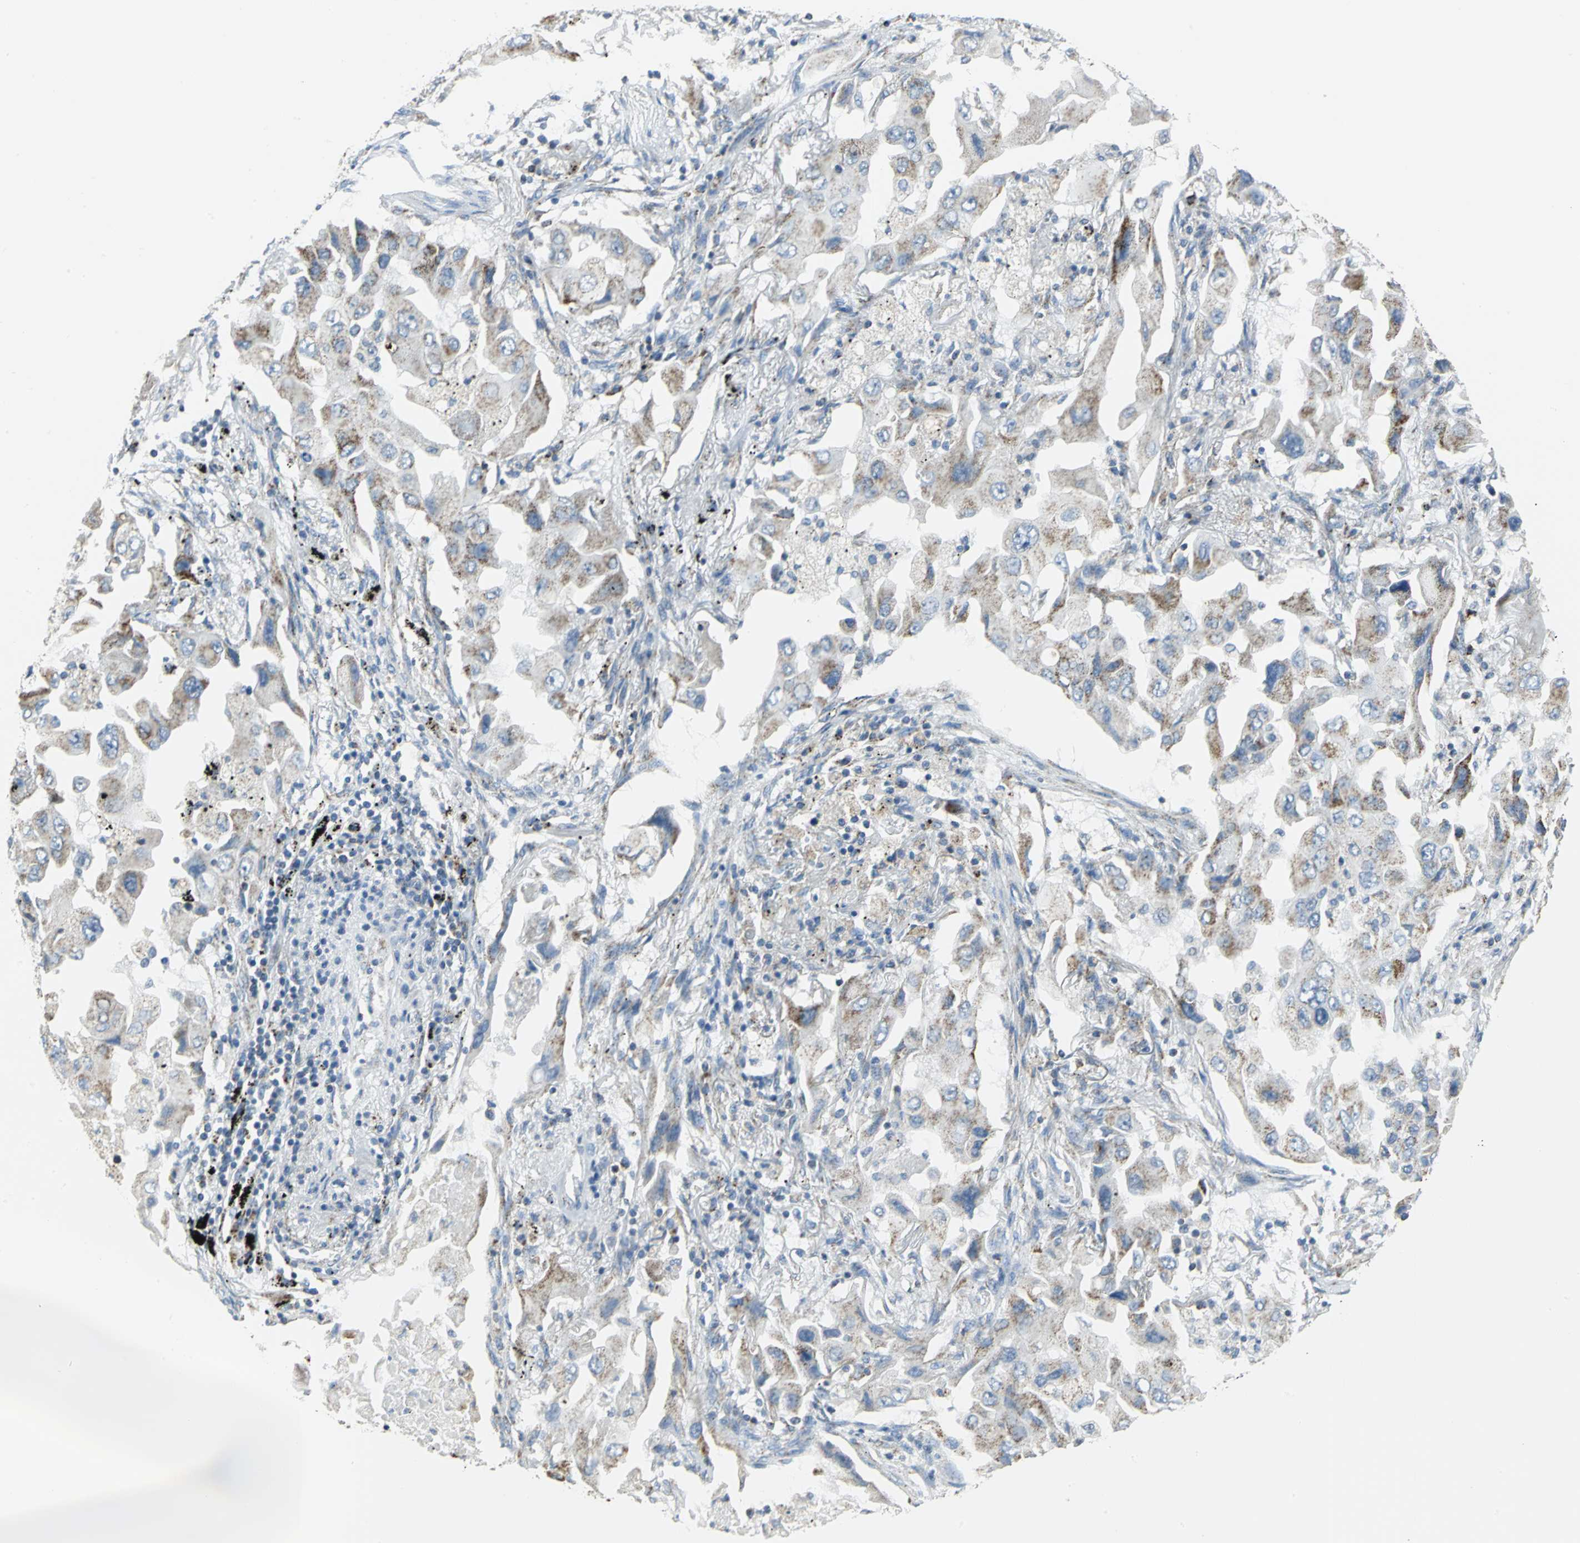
{"staining": {"intensity": "moderate", "quantity": "25%-75%", "location": "cytoplasmic/membranous"}, "tissue": "lung cancer", "cell_type": "Tumor cells", "image_type": "cancer", "snomed": [{"axis": "morphology", "description": "Adenocarcinoma, NOS"}, {"axis": "topography", "description": "Lung"}], "caption": "A high-resolution histopathology image shows immunohistochemistry staining of lung cancer (adenocarcinoma), which shows moderate cytoplasmic/membranous staining in approximately 25%-75% of tumor cells. The protein is stained brown, and the nuclei are stained in blue (DAB IHC with brightfield microscopy, high magnification).", "gene": "NTRK1", "patient": {"sex": "female", "age": 65}}